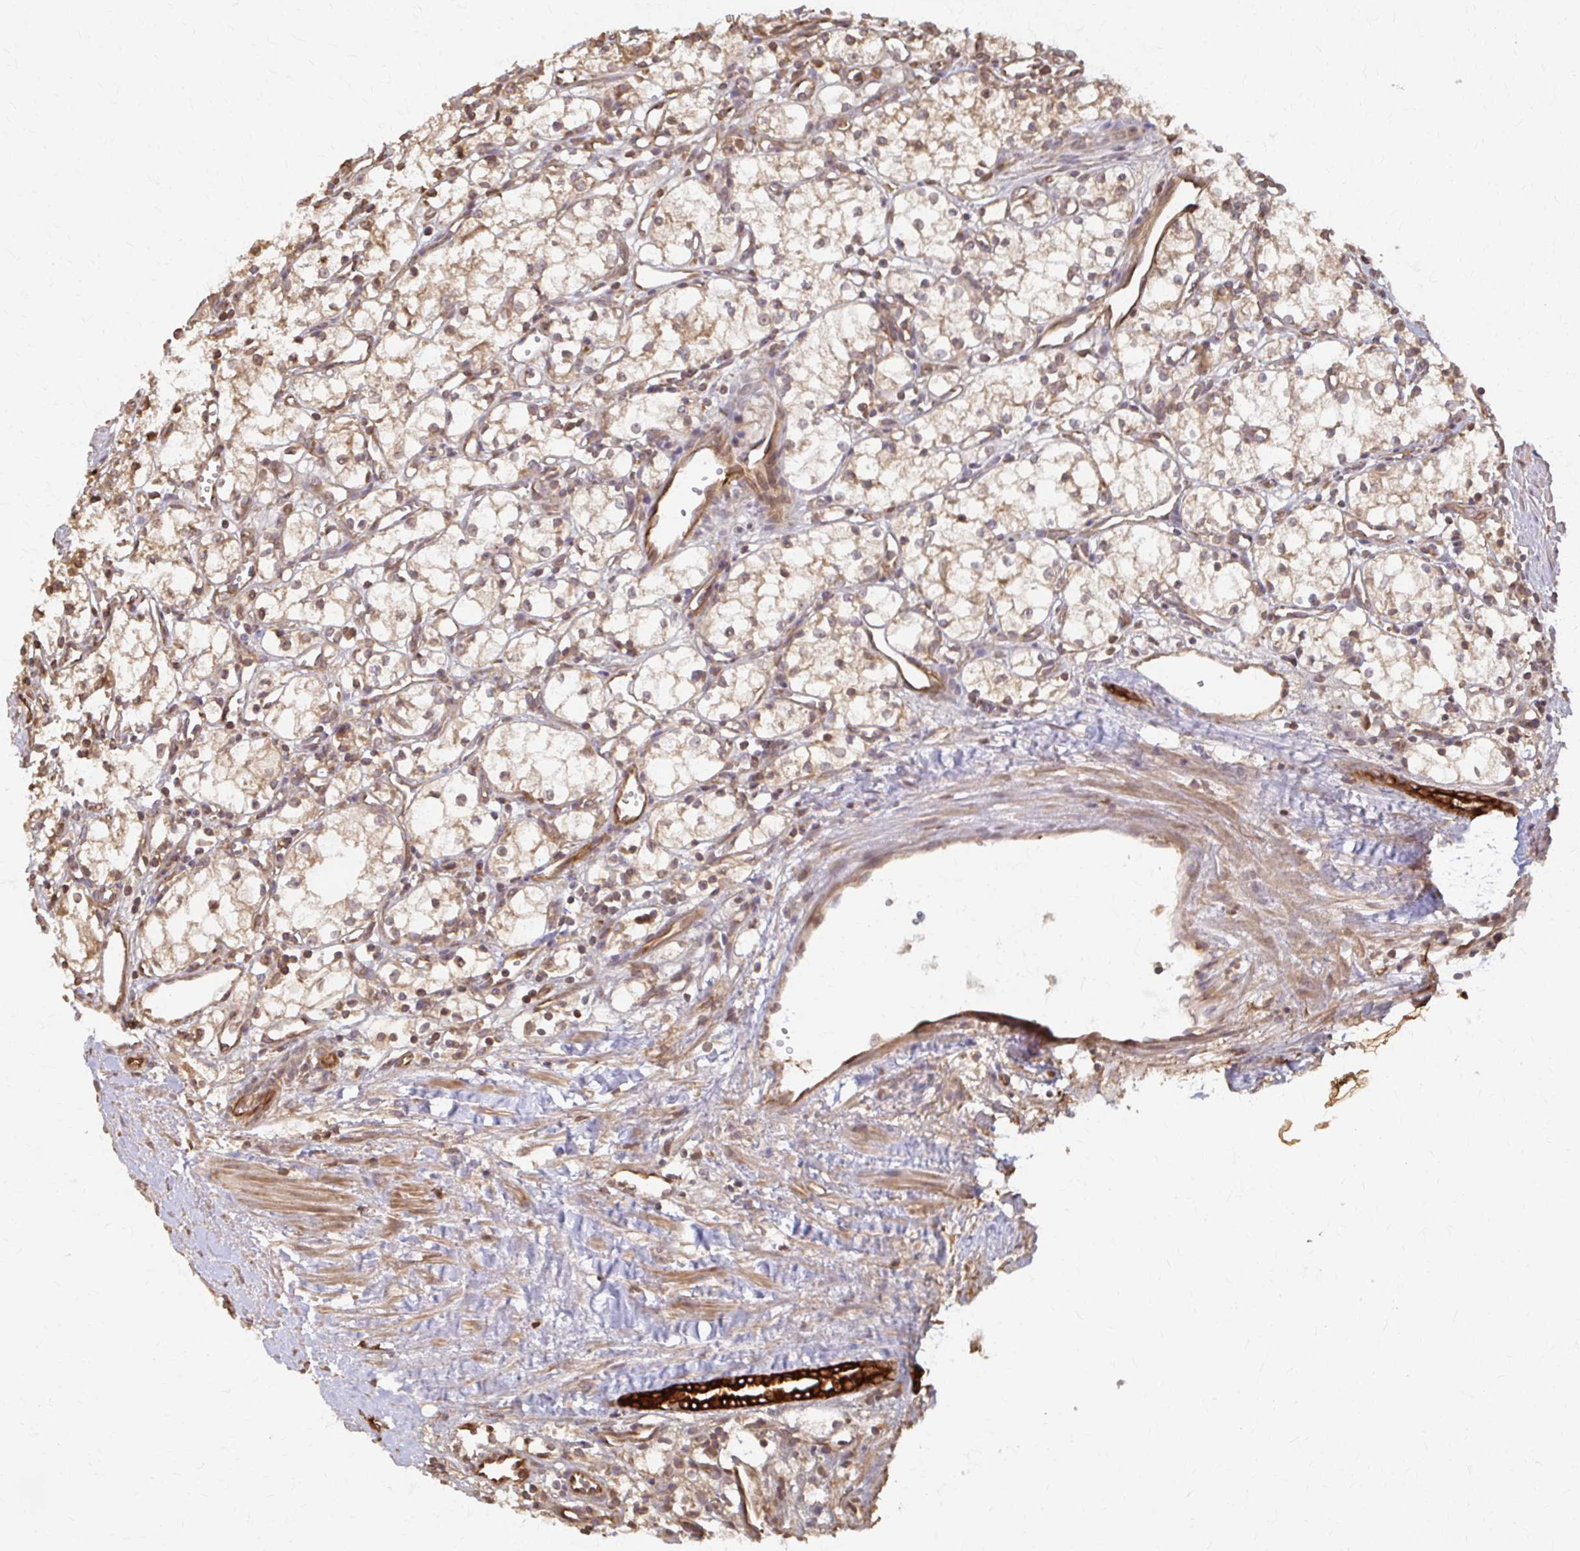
{"staining": {"intensity": "weak", "quantity": "25%-75%", "location": "cytoplasmic/membranous"}, "tissue": "renal cancer", "cell_type": "Tumor cells", "image_type": "cancer", "snomed": [{"axis": "morphology", "description": "Adenocarcinoma, NOS"}, {"axis": "topography", "description": "Kidney"}], "caption": "Renal adenocarcinoma was stained to show a protein in brown. There is low levels of weak cytoplasmic/membranous staining in approximately 25%-75% of tumor cells. Nuclei are stained in blue.", "gene": "ARHGAP35", "patient": {"sex": "male", "age": 59}}